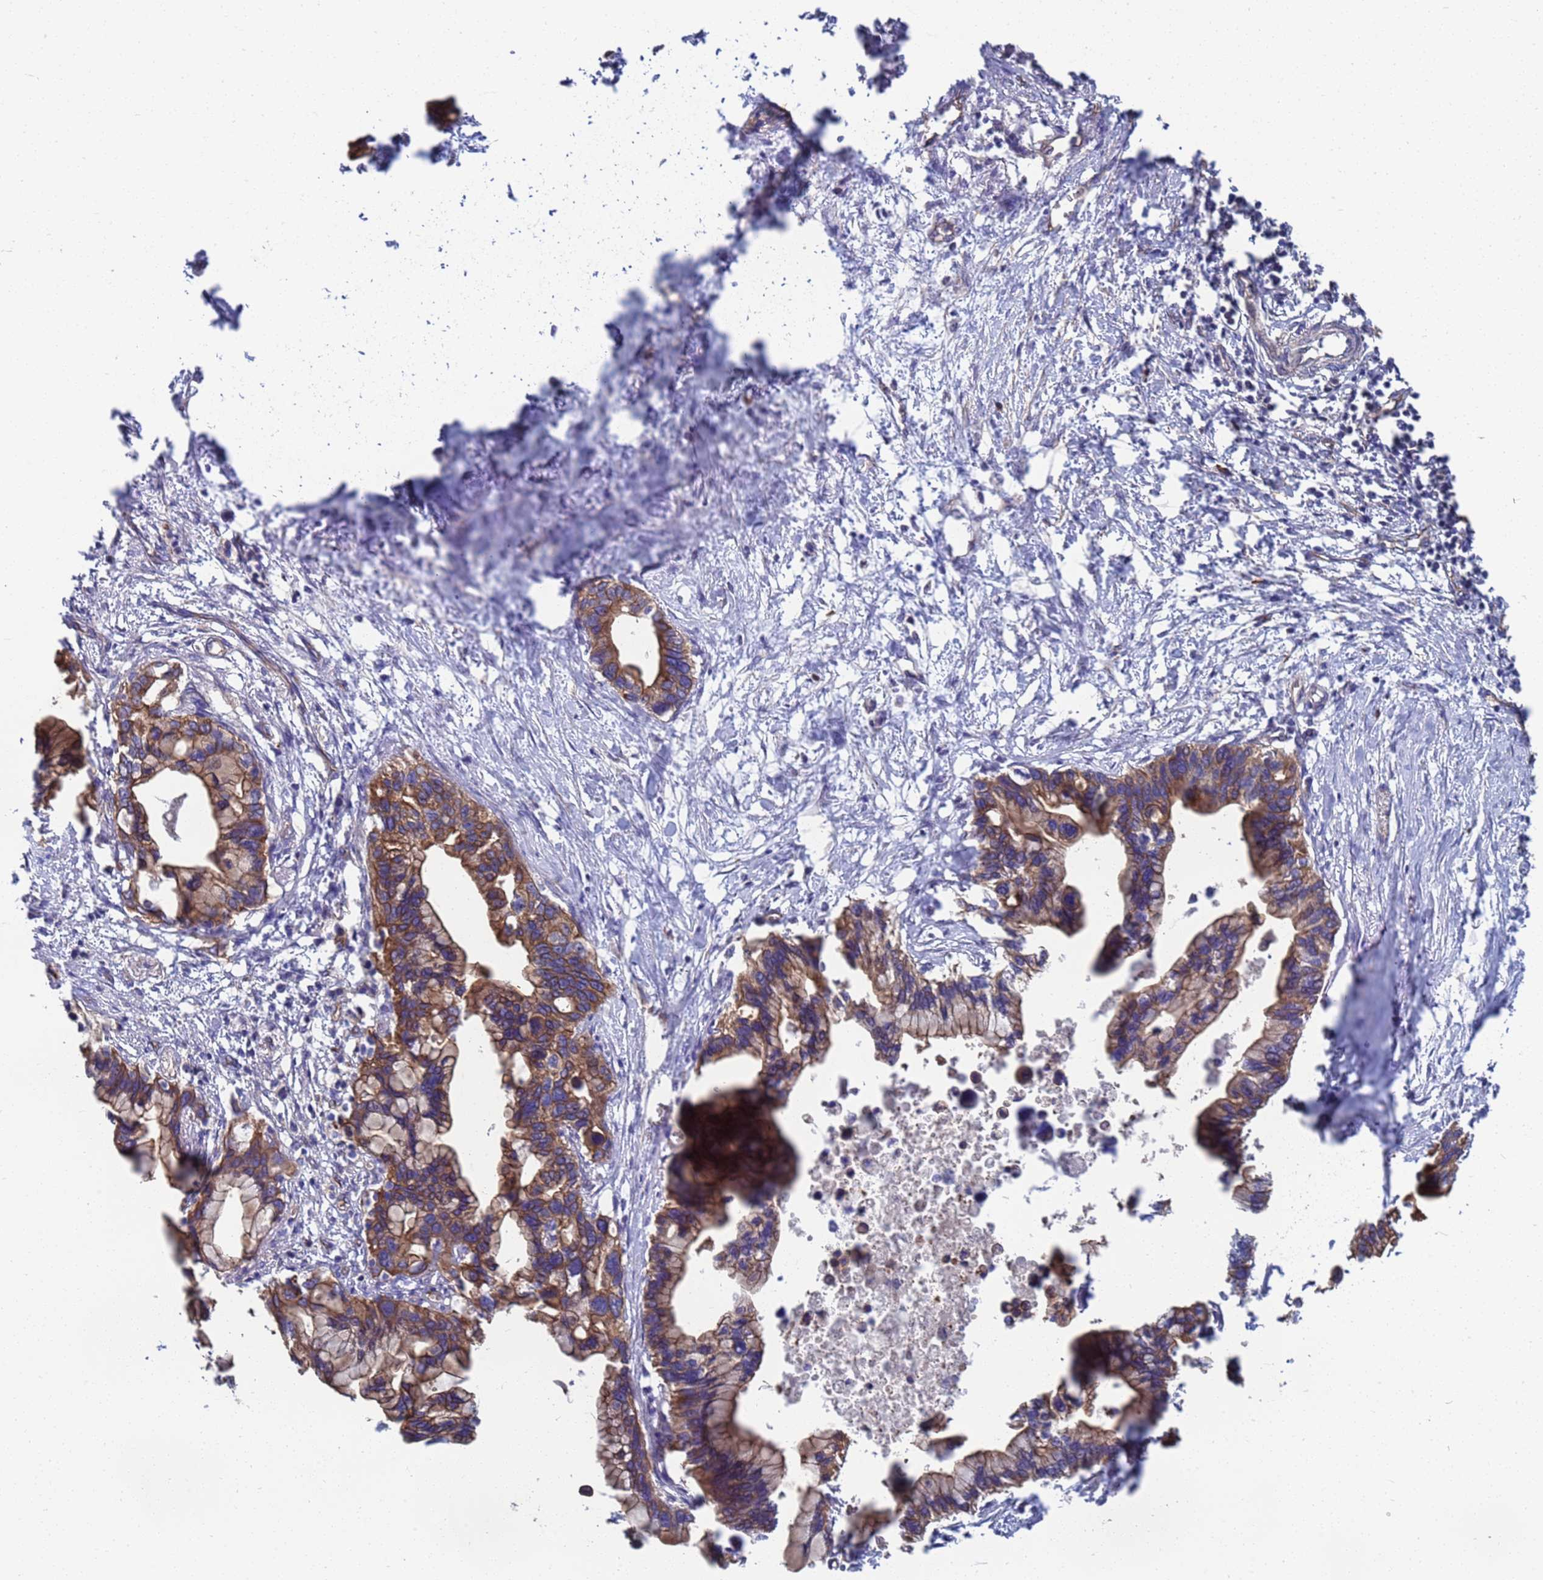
{"staining": {"intensity": "strong", "quantity": ">75%", "location": "cytoplasmic/membranous"}, "tissue": "pancreatic cancer", "cell_type": "Tumor cells", "image_type": "cancer", "snomed": [{"axis": "morphology", "description": "Adenocarcinoma, NOS"}, {"axis": "topography", "description": "Pancreas"}], "caption": "Immunohistochemistry (IHC) micrograph of human pancreatic adenocarcinoma stained for a protein (brown), which shows high levels of strong cytoplasmic/membranous staining in approximately >75% of tumor cells.", "gene": "NDUFAF6", "patient": {"sex": "female", "age": 83}}